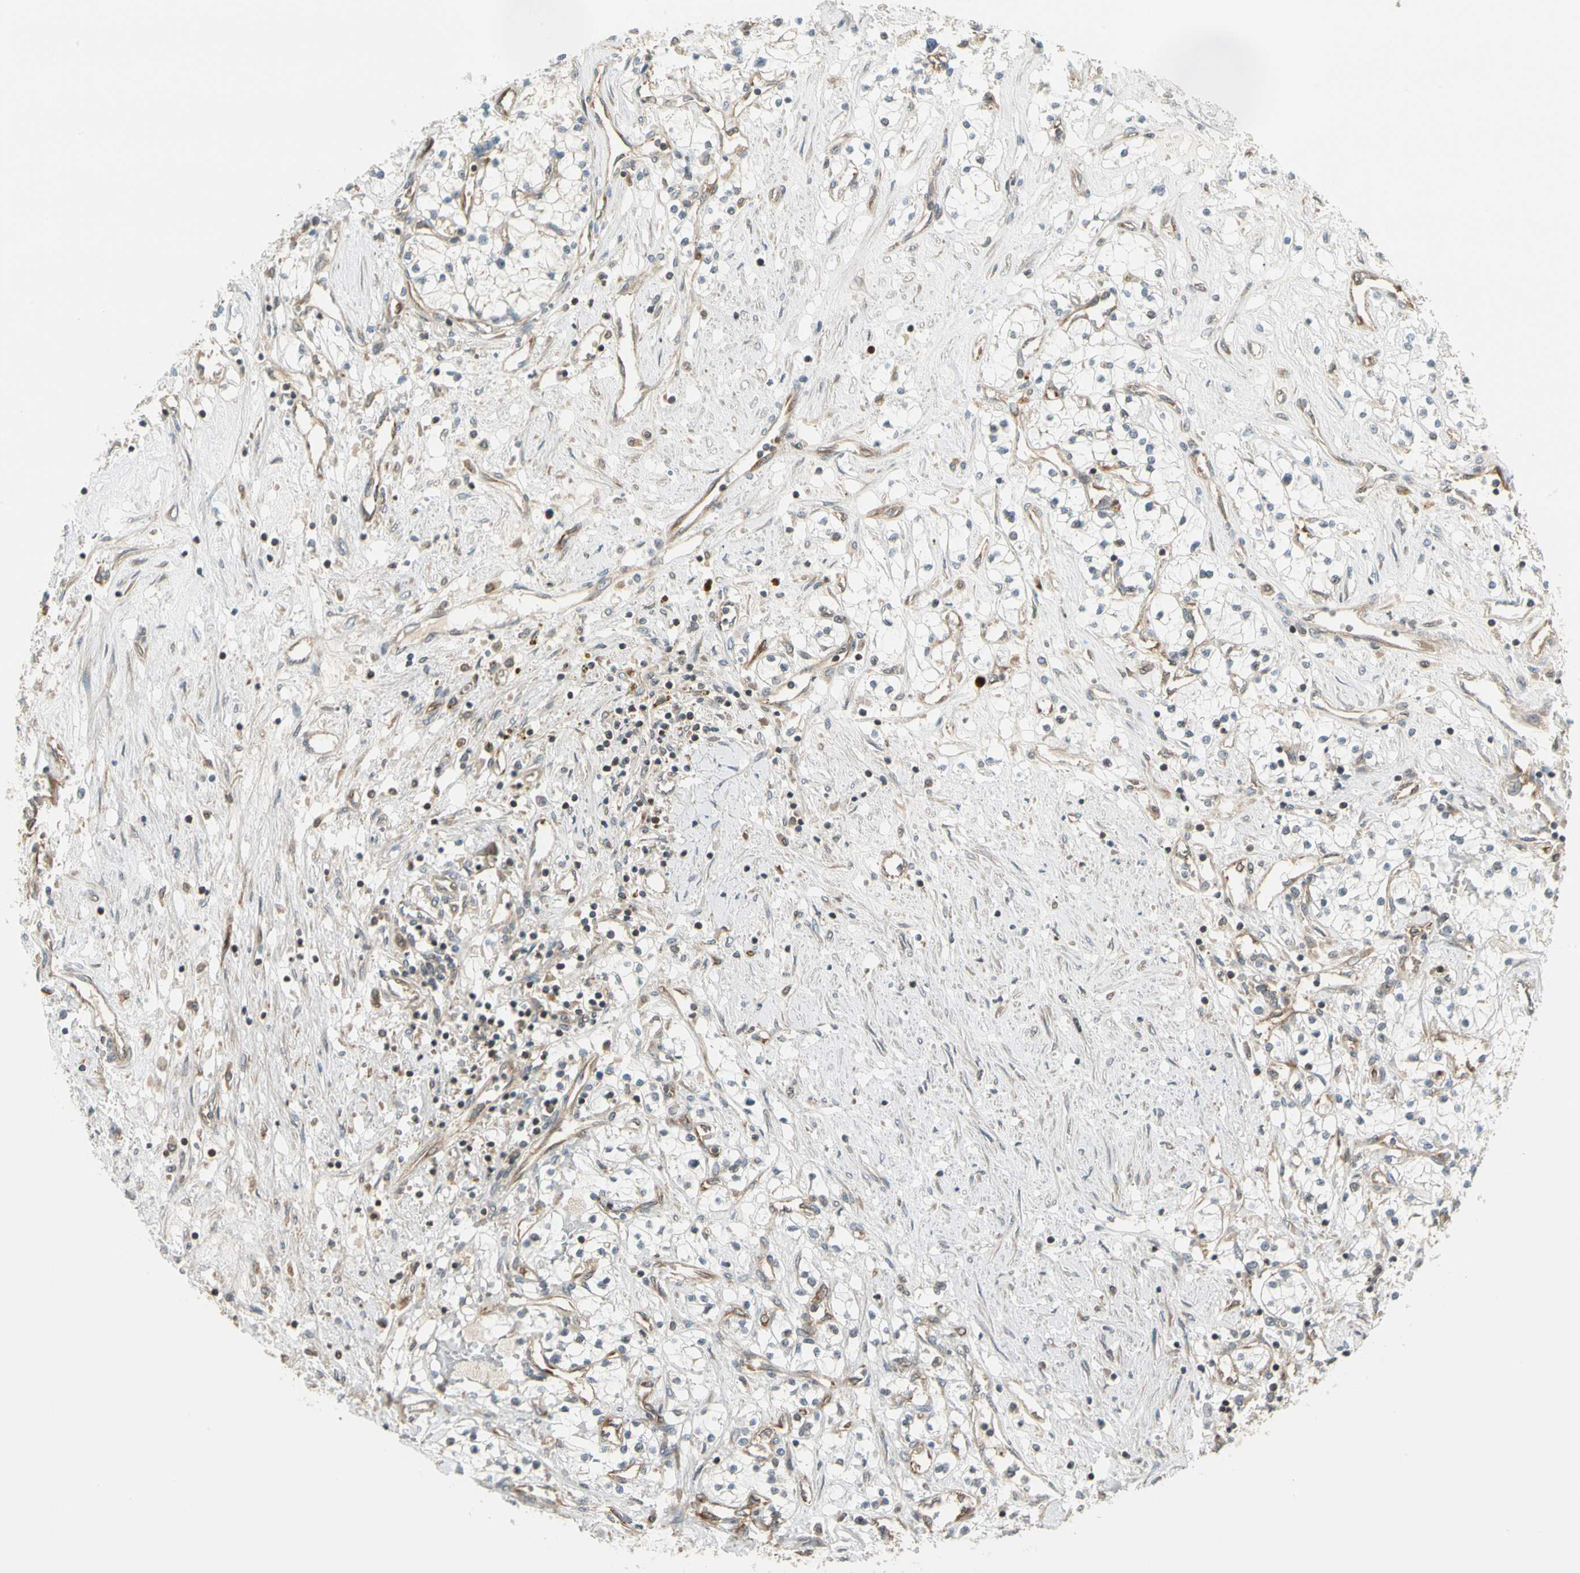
{"staining": {"intensity": "moderate", "quantity": "<25%", "location": "cytoplasmic/membranous"}, "tissue": "renal cancer", "cell_type": "Tumor cells", "image_type": "cancer", "snomed": [{"axis": "morphology", "description": "Adenocarcinoma, NOS"}, {"axis": "topography", "description": "Kidney"}], "caption": "Immunohistochemistry (DAB) staining of adenocarcinoma (renal) exhibits moderate cytoplasmic/membranous protein expression in about <25% of tumor cells.", "gene": "TRIO", "patient": {"sex": "male", "age": 68}}